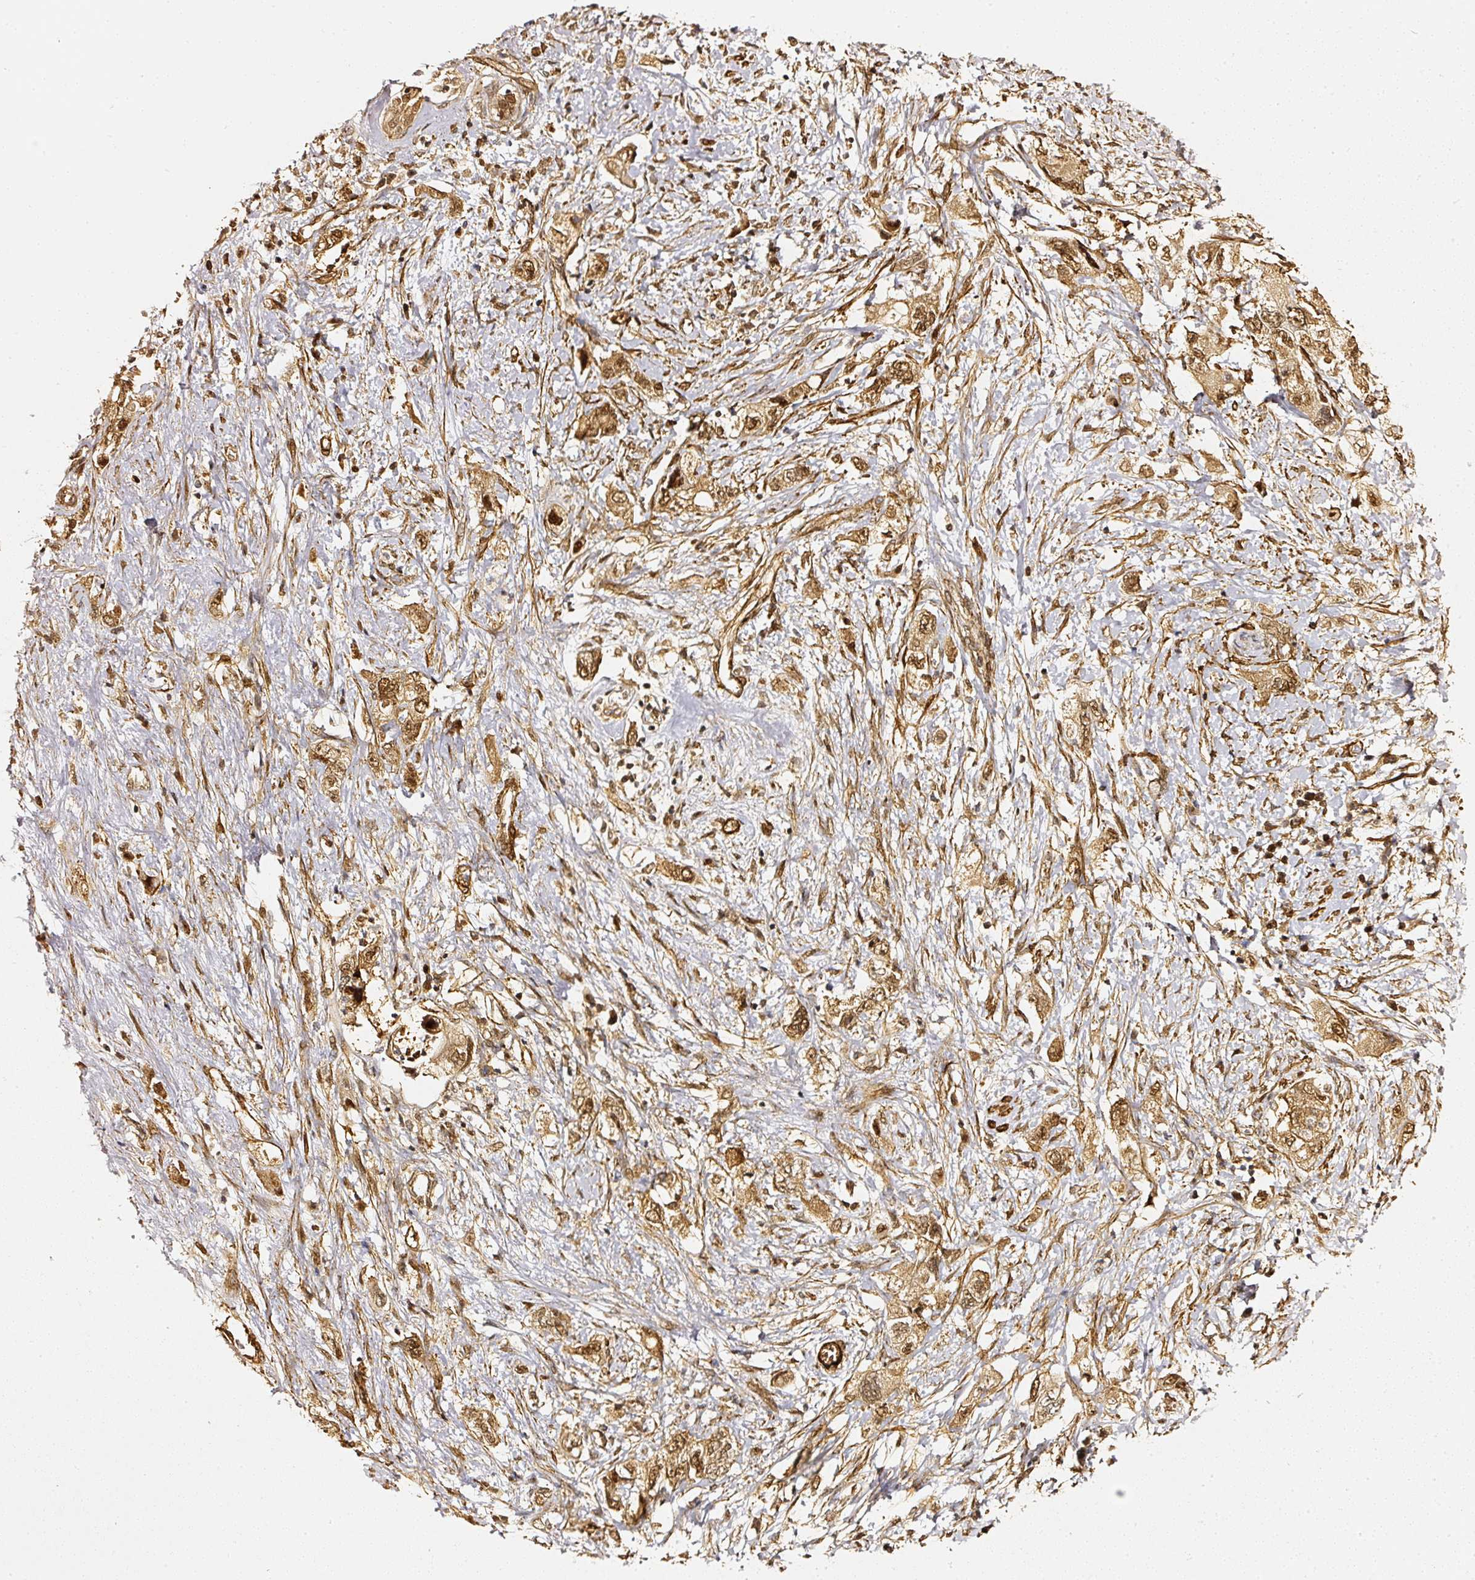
{"staining": {"intensity": "moderate", "quantity": ">75%", "location": "cytoplasmic/membranous,nuclear"}, "tissue": "pancreatic cancer", "cell_type": "Tumor cells", "image_type": "cancer", "snomed": [{"axis": "morphology", "description": "Adenocarcinoma, NOS"}, {"axis": "topography", "description": "Pancreas"}], "caption": "This photomicrograph displays IHC staining of human pancreatic cancer (adenocarcinoma), with medium moderate cytoplasmic/membranous and nuclear expression in approximately >75% of tumor cells.", "gene": "PSMD1", "patient": {"sex": "female", "age": 73}}